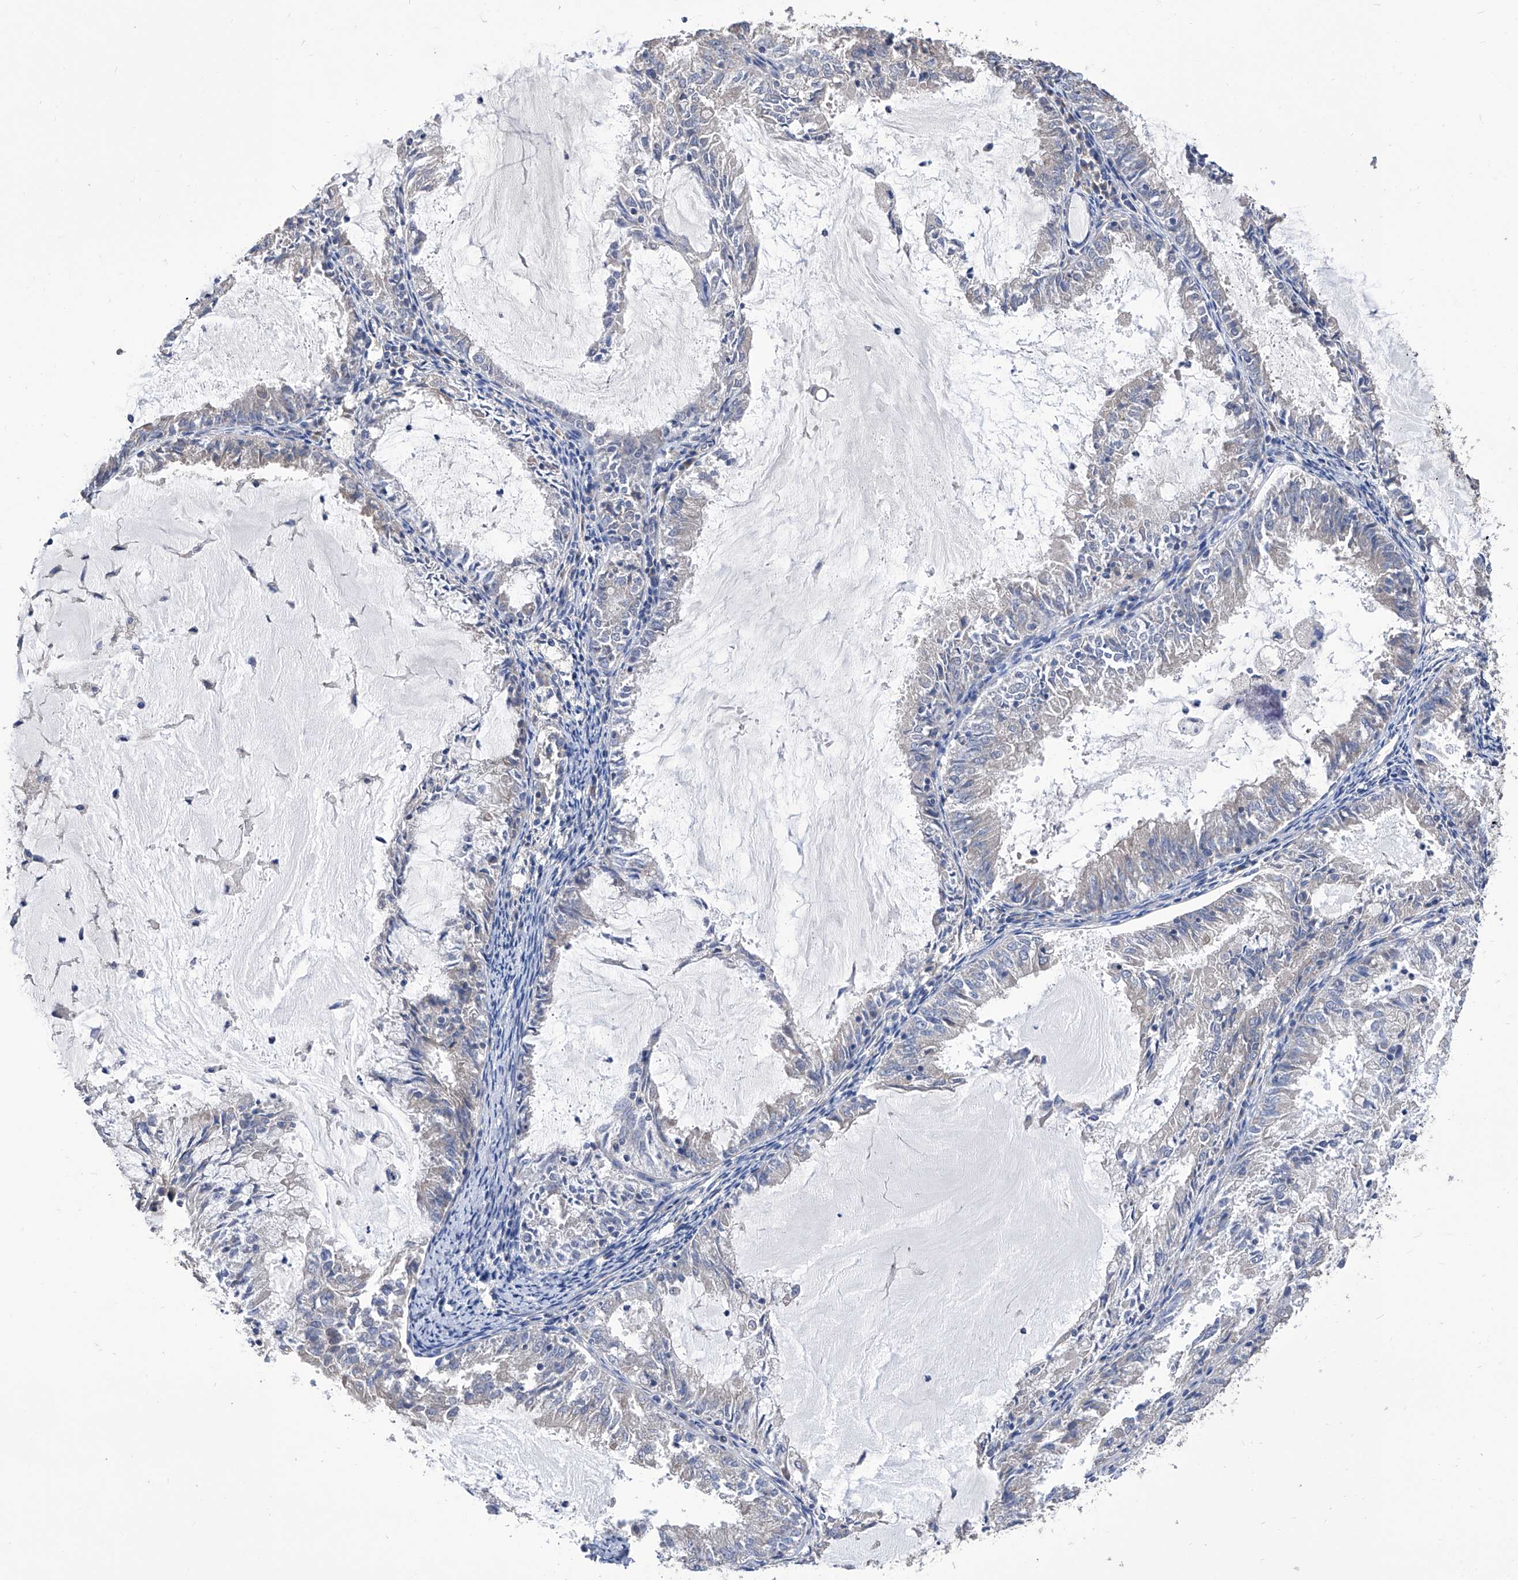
{"staining": {"intensity": "negative", "quantity": "none", "location": "none"}, "tissue": "endometrial cancer", "cell_type": "Tumor cells", "image_type": "cancer", "snomed": [{"axis": "morphology", "description": "Adenocarcinoma, NOS"}, {"axis": "topography", "description": "Endometrium"}], "caption": "The histopathology image reveals no significant expression in tumor cells of endometrial cancer (adenocarcinoma). The staining was performed using DAB to visualize the protein expression in brown, while the nuclei were stained in blue with hematoxylin (Magnification: 20x).", "gene": "TJAP1", "patient": {"sex": "female", "age": 57}}